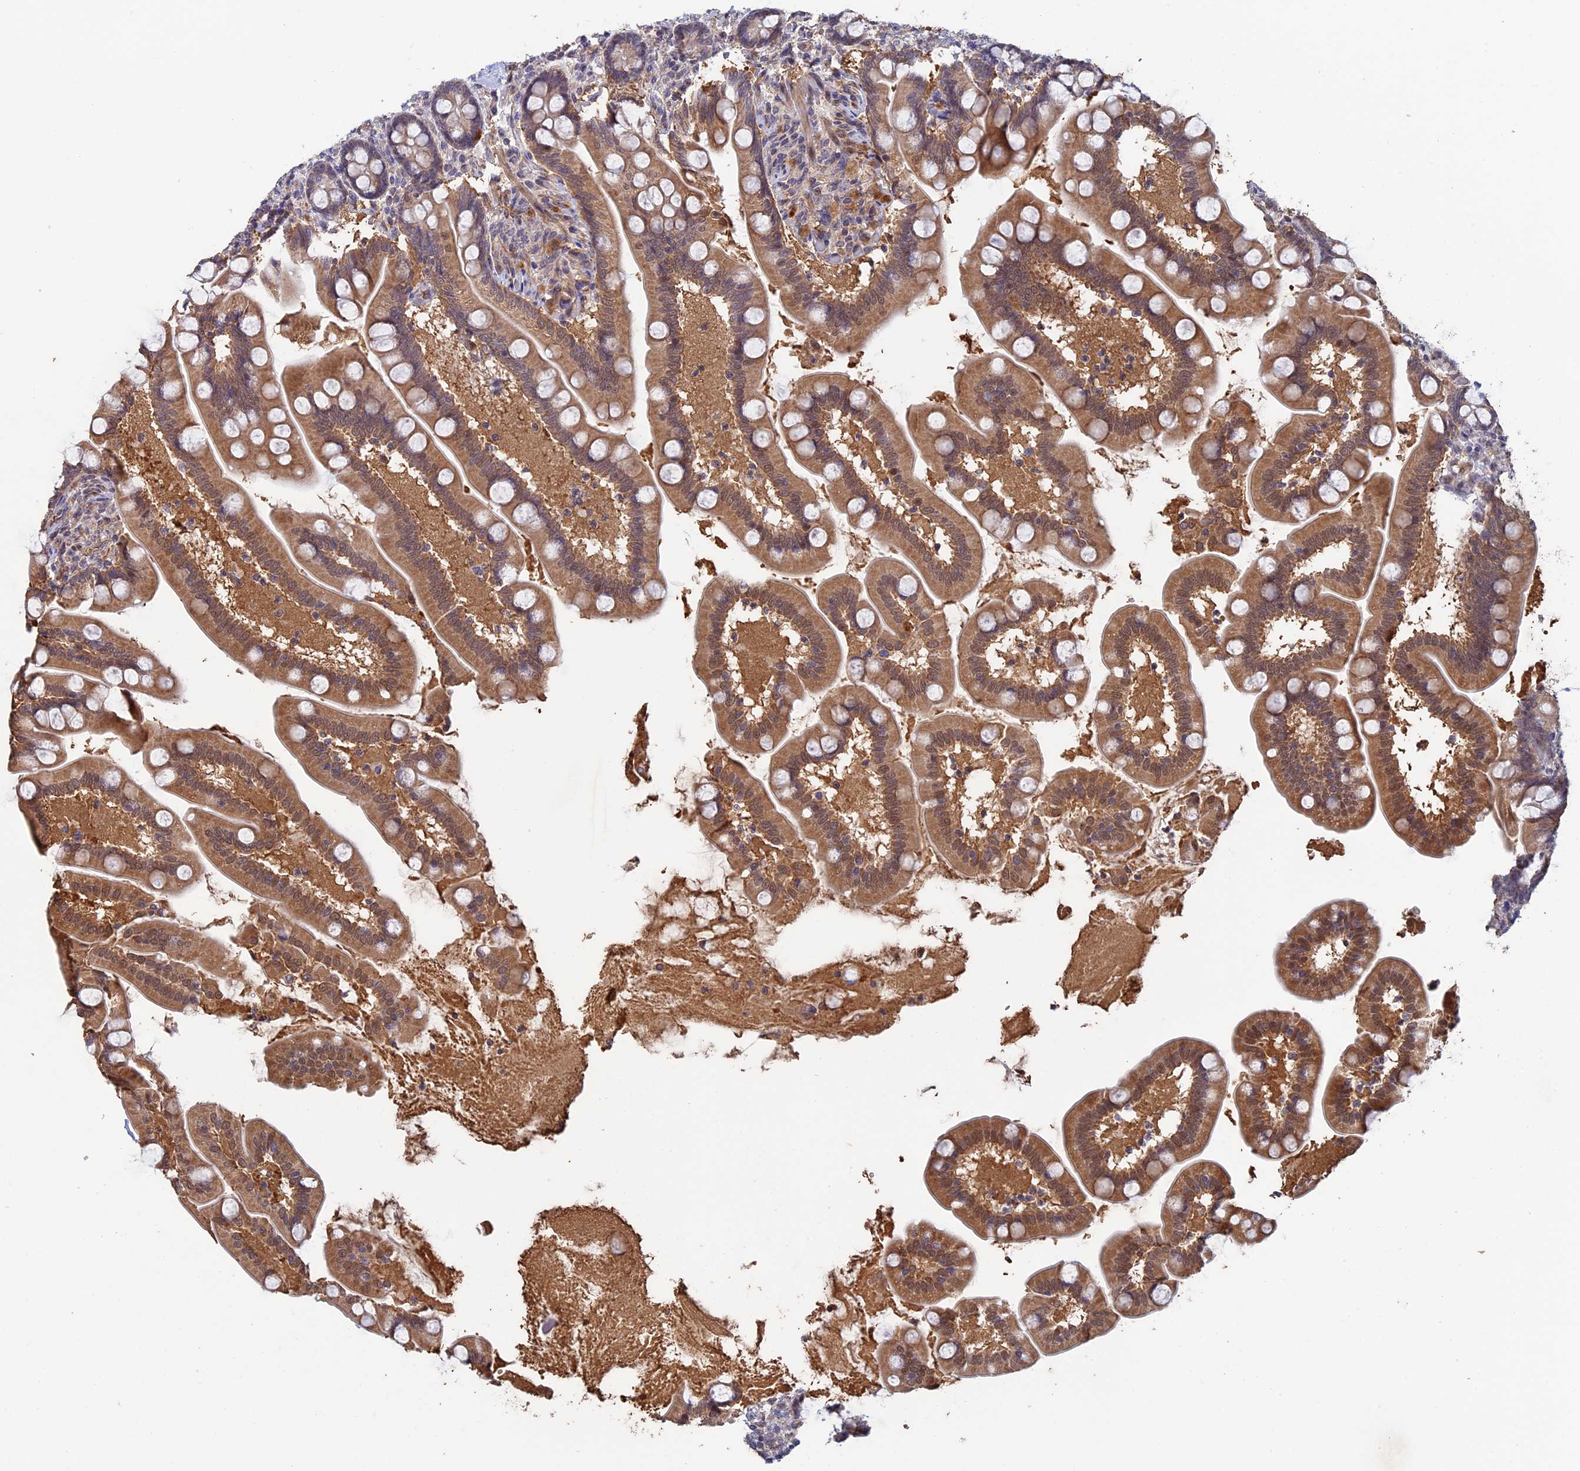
{"staining": {"intensity": "moderate", "quantity": ">75%", "location": "cytoplasmic/membranous,nuclear"}, "tissue": "small intestine", "cell_type": "Glandular cells", "image_type": "normal", "snomed": [{"axis": "morphology", "description": "Normal tissue, NOS"}, {"axis": "topography", "description": "Small intestine"}], "caption": "Brown immunohistochemical staining in normal human small intestine demonstrates moderate cytoplasmic/membranous,nuclear staining in about >75% of glandular cells. The staining was performed using DAB (3,3'-diaminobenzidine), with brown indicating positive protein expression. Nuclei are stained blue with hematoxylin.", "gene": "FAM98C", "patient": {"sex": "female", "age": 64}}